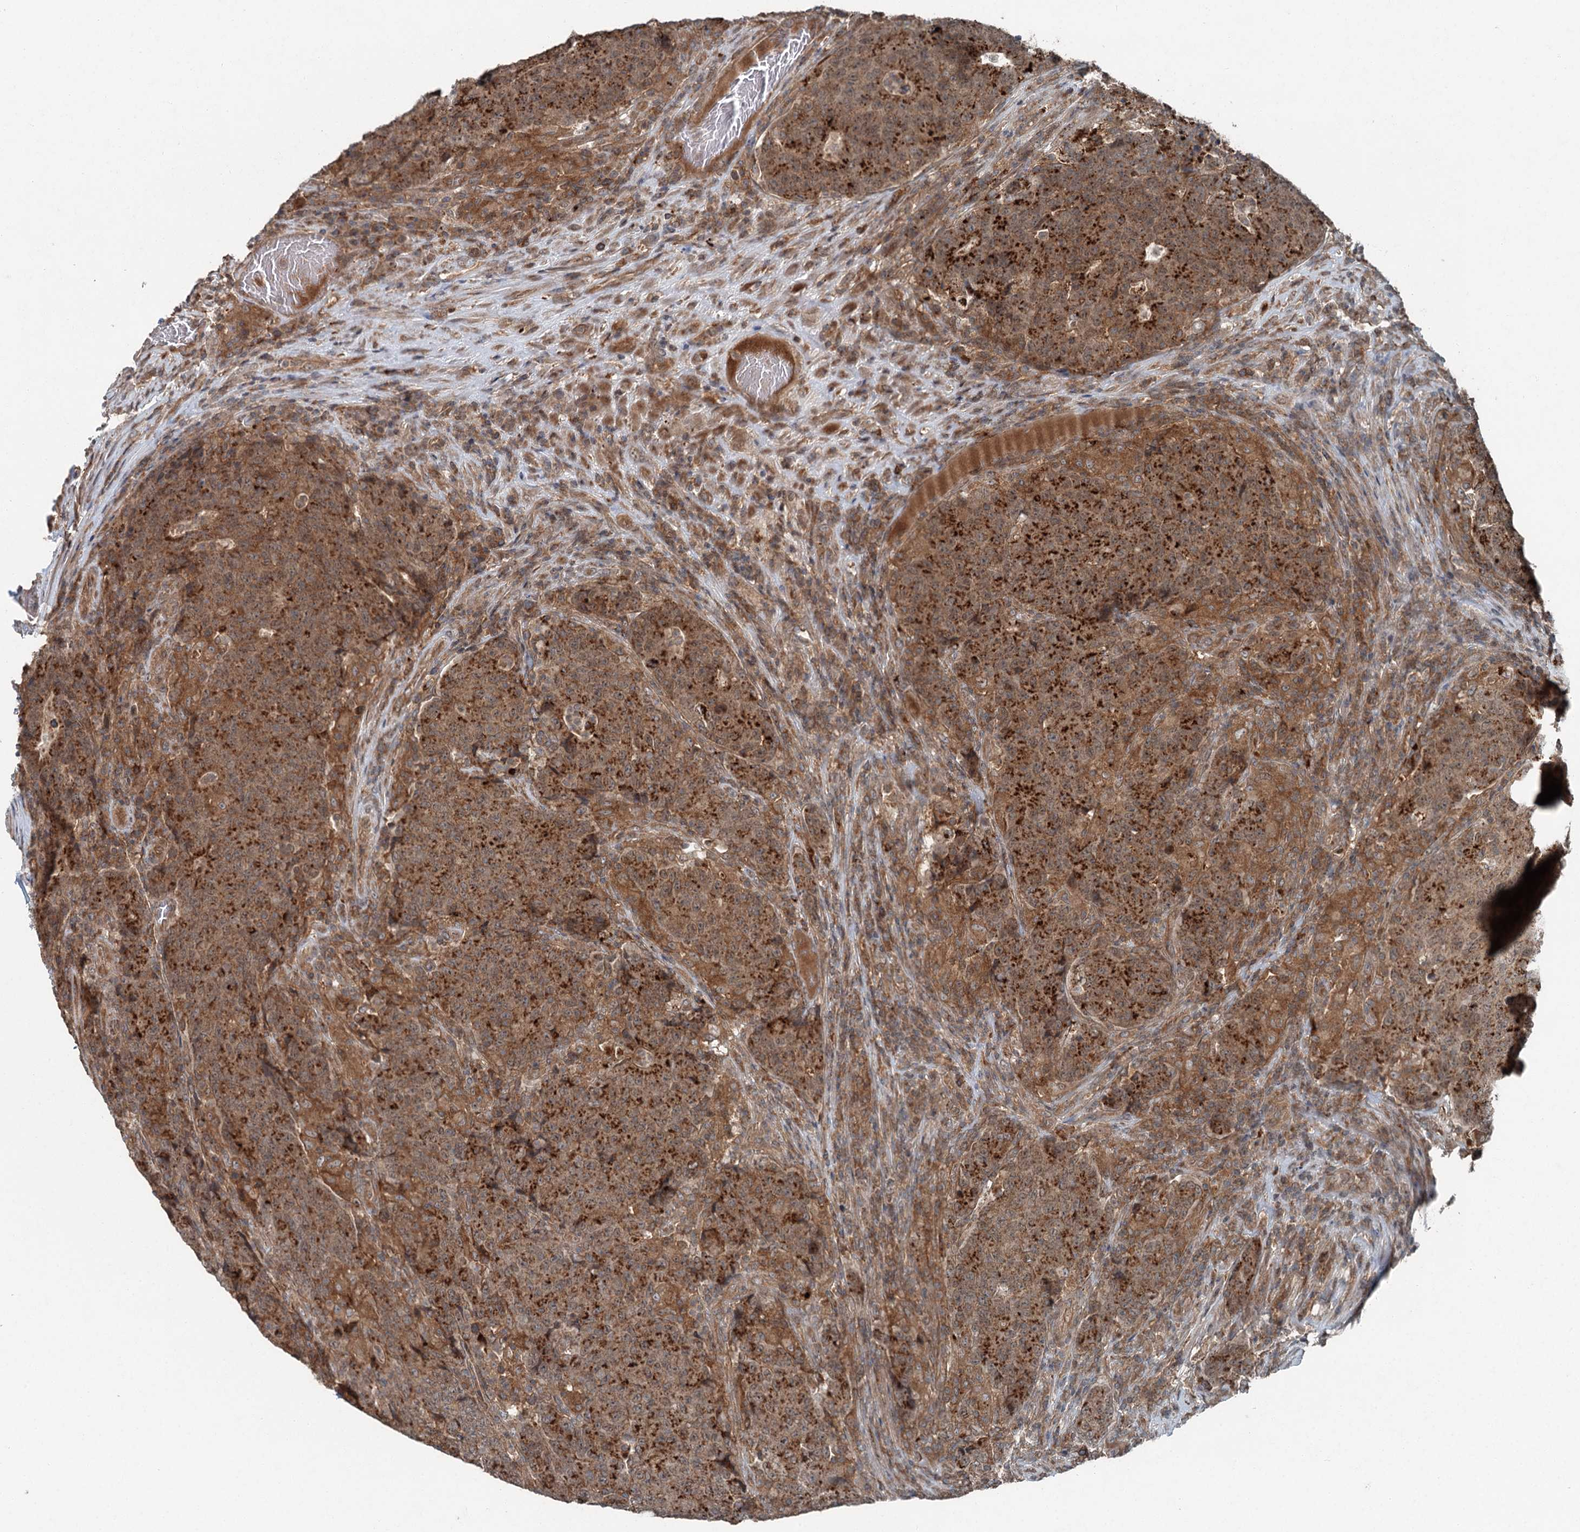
{"staining": {"intensity": "moderate", "quantity": ">75%", "location": "cytoplasmic/membranous"}, "tissue": "colorectal cancer", "cell_type": "Tumor cells", "image_type": "cancer", "snomed": [{"axis": "morphology", "description": "Adenocarcinoma, NOS"}, {"axis": "topography", "description": "Colon"}], "caption": "Protein analysis of colorectal cancer (adenocarcinoma) tissue demonstrates moderate cytoplasmic/membranous staining in approximately >75% of tumor cells. The staining is performed using DAB brown chromogen to label protein expression. The nuclei are counter-stained blue using hematoxylin.", "gene": "SKIC3", "patient": {"sex": "female", "age": 75}}